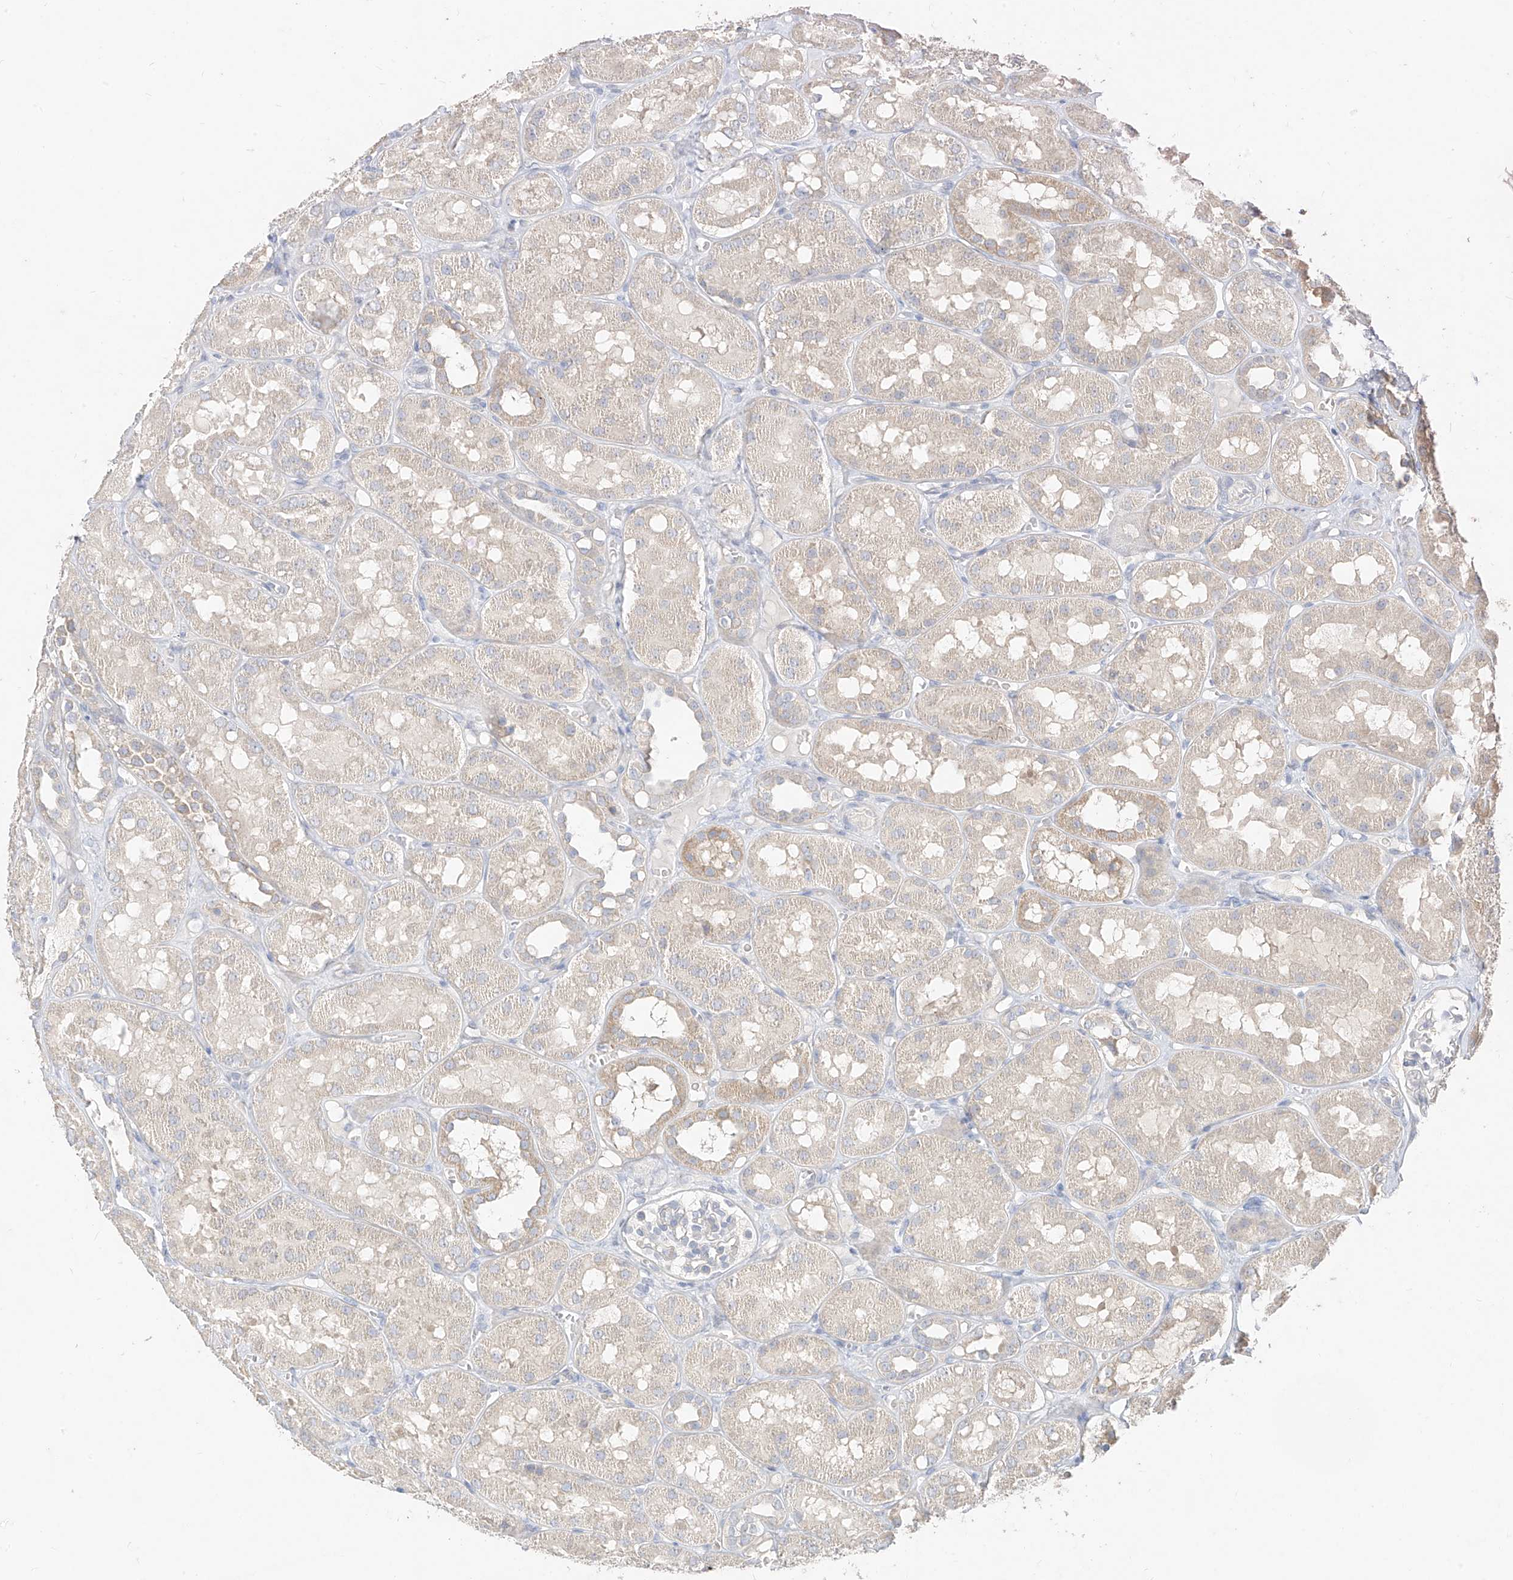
{"staining": {"intensity": "negative", "quantity": "none", "location": "none"}, "tissue": "kidney", "cell_type": "Cells in glomeruli", "image_type": "normal", "snomed": [{"axis": "morphology", "description": "Normal tissue, NOS"}, {"axis": "topography", "description": "Kidney"}], "caption": "Kidney stained for a protein using immunohistochemistry (IHC) reveals no positivity cells in glomeruli.", "gene": "ZZEF1", "patient": {"sex": "male", "age": 16}}